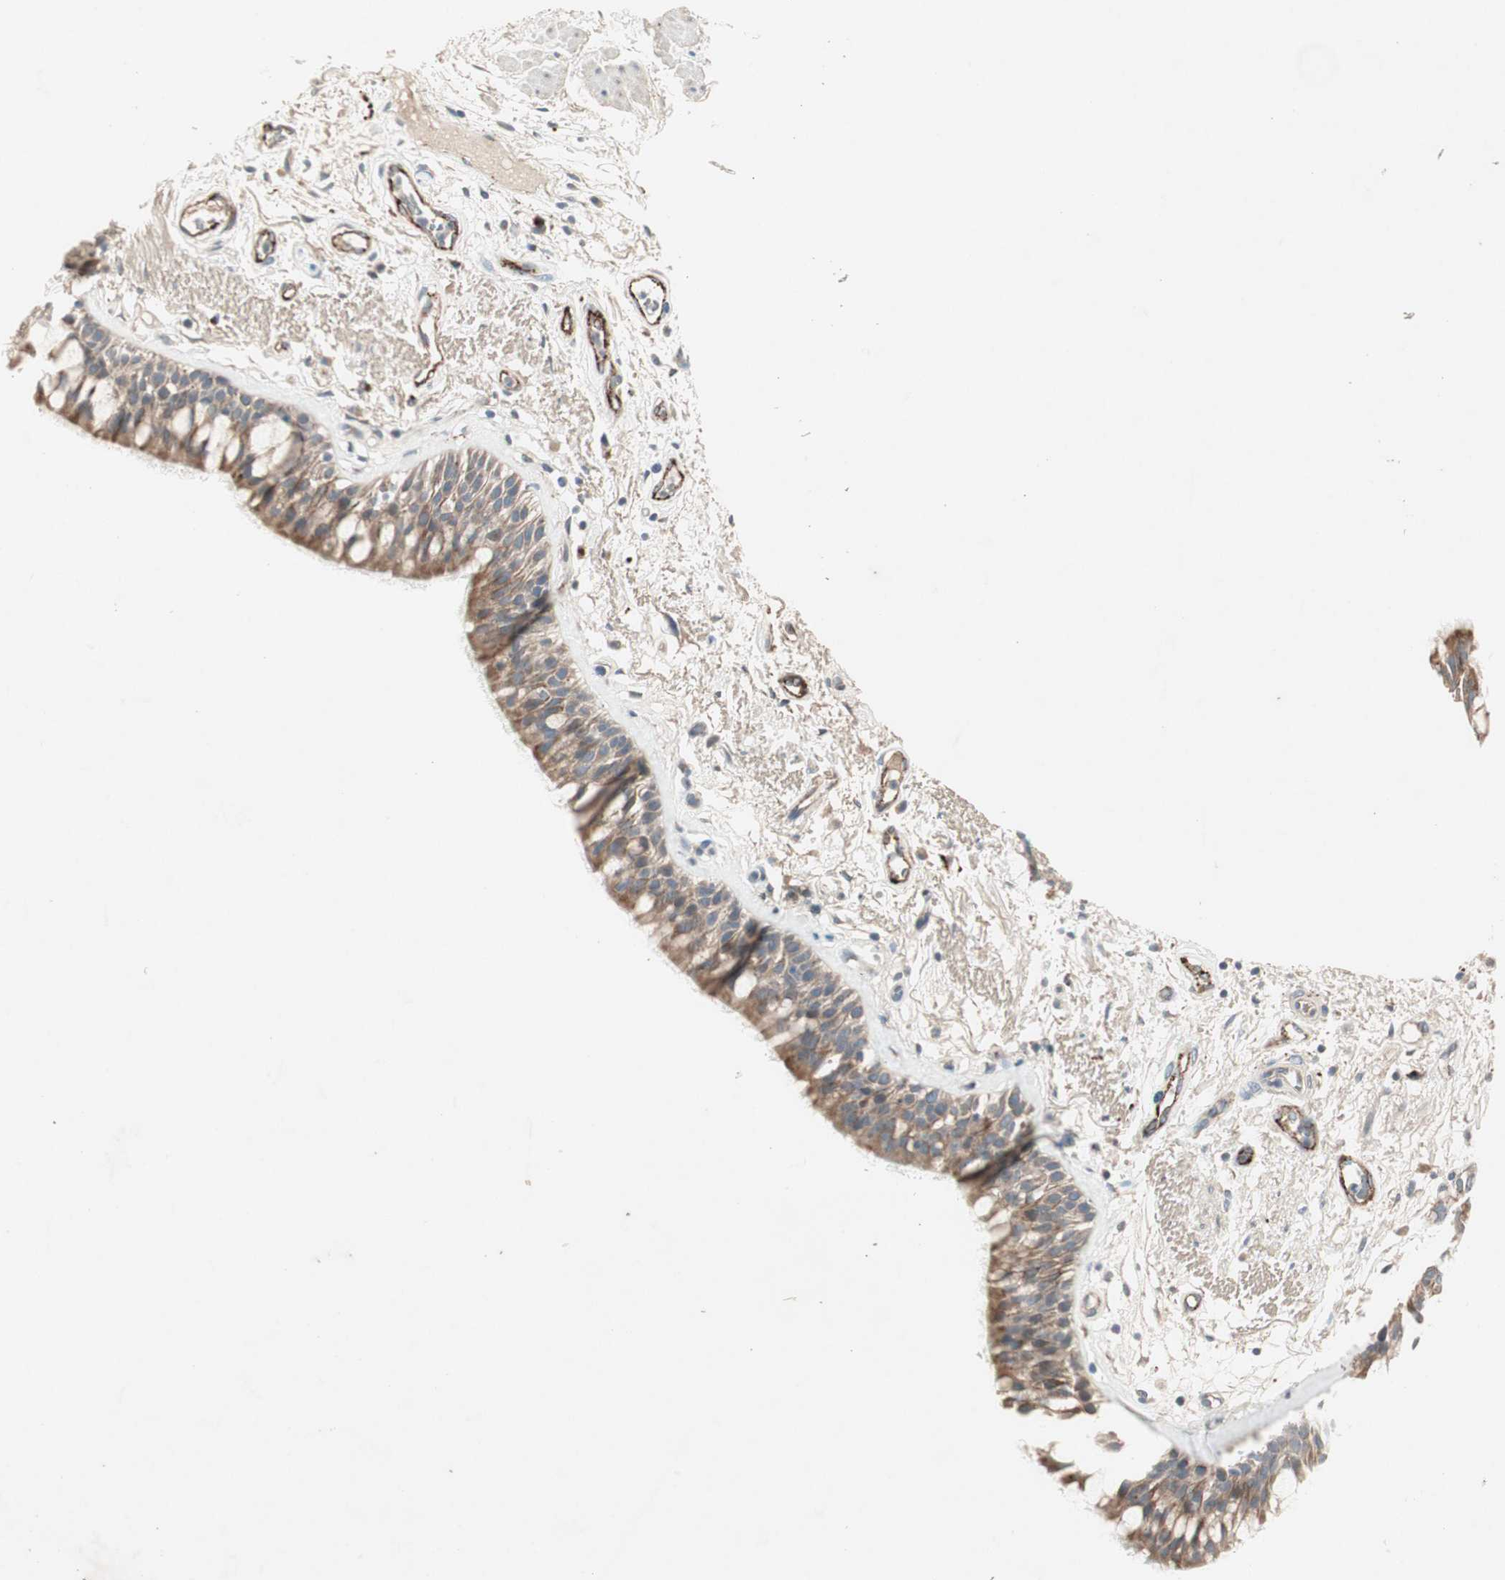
{"staining": {"intensity": "moderate", "quantity": ">75%", "location": "cytoplasmic/membranous"}, "tissue": "bronchus", "cell_type": "Respiratory epithelial cells", "image_type": "normal", "snomed": [{"axis": "morphology", "description": "Normal tissue, NOS"}, {"axis": "topography", "description": "Bronchus"}], "caption": "Bronchus was stained to show a protein in brown. There is medium levels of moderate cytoplasmic/membranous expression in approximately >75% of respiratory epithelial cells. (DAB IHC, brown staining for protein, blue staining for nuclei).", "gene": "FGFR4", "patient": {"sex": "male", "age": 66}}